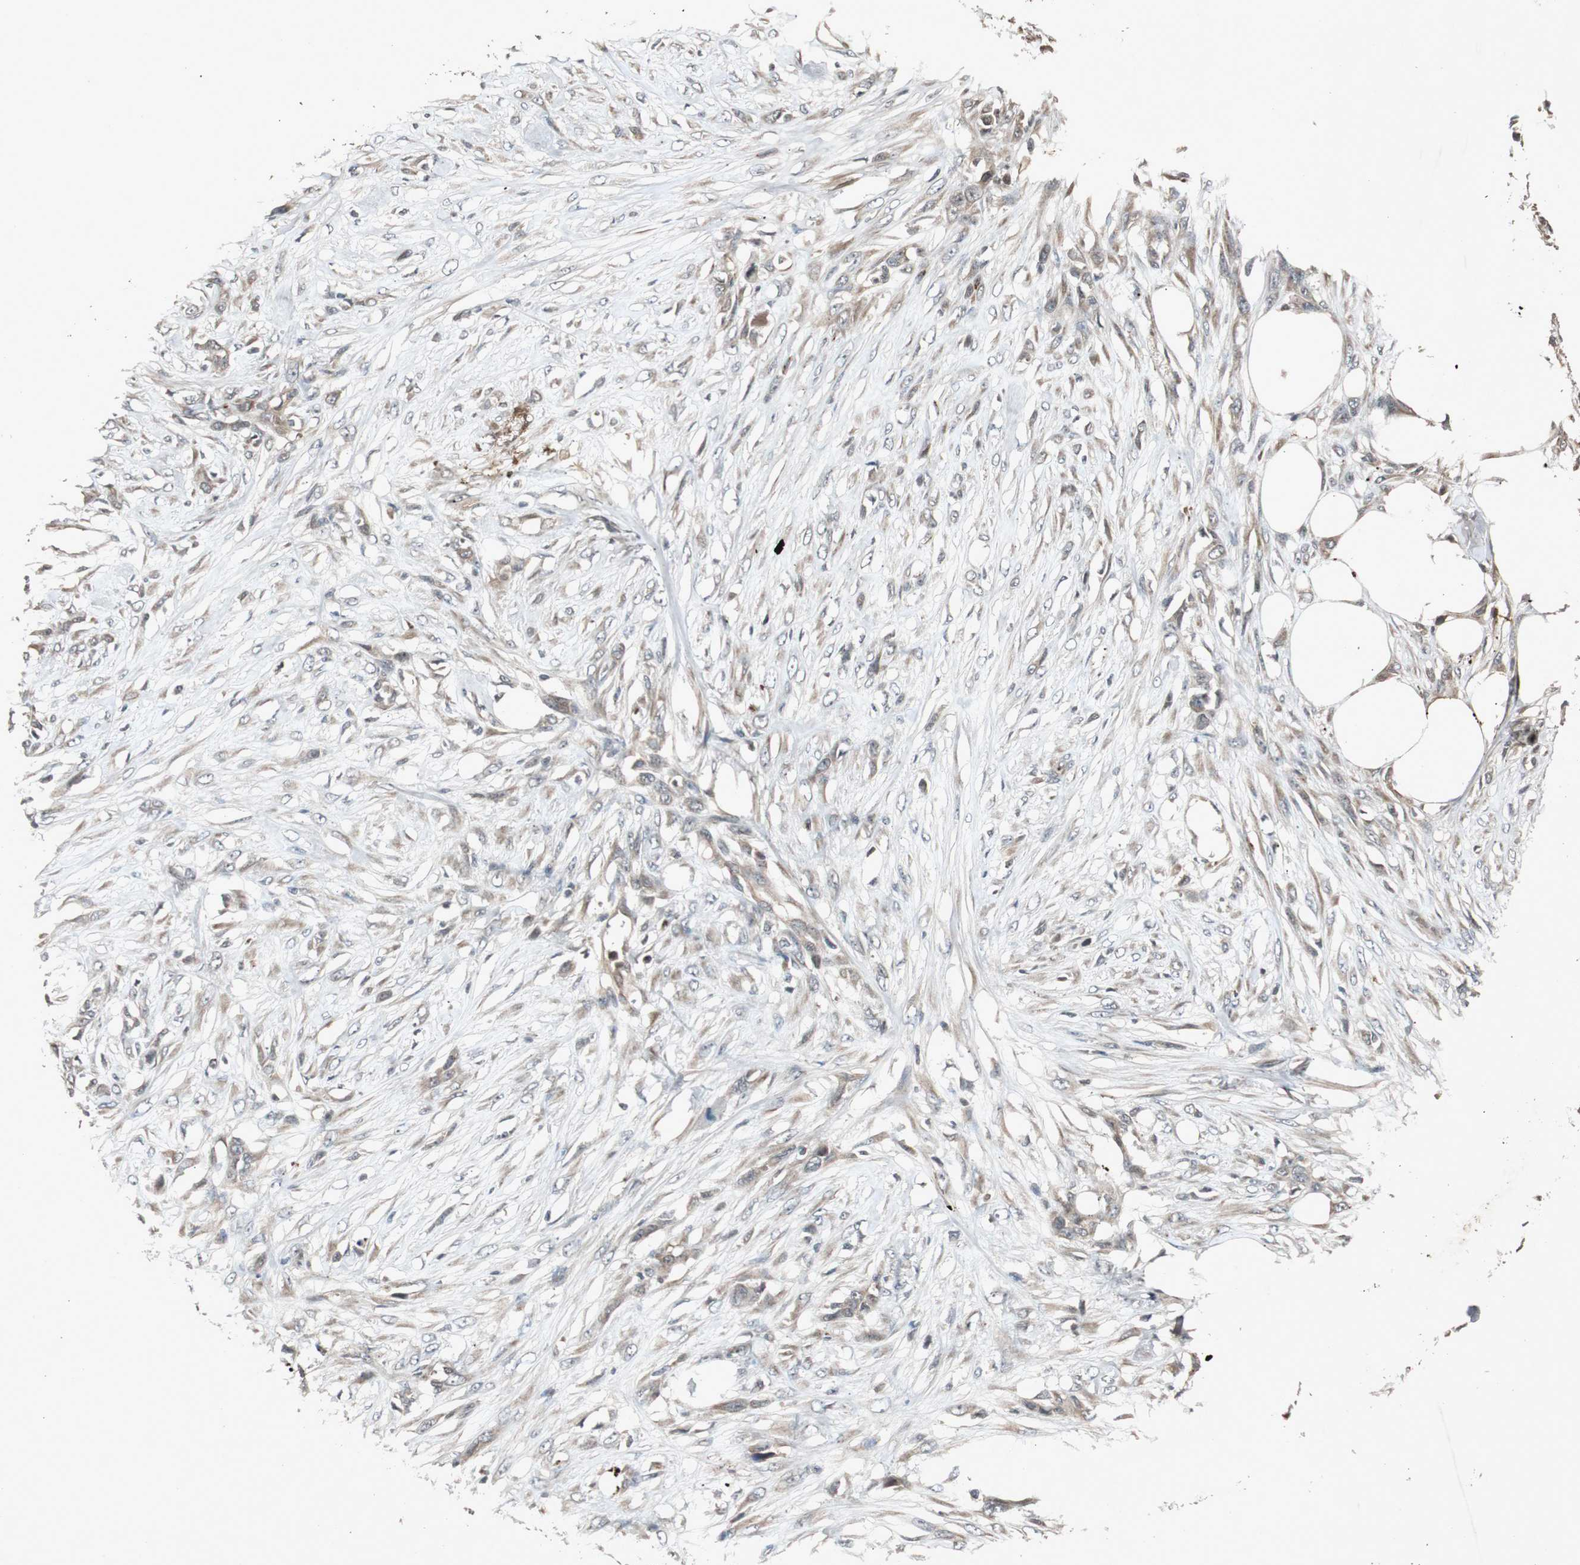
{"staining": {"intensity": "weak", "quantity": ">75%", "location": "cytoplasmic/membranous"}, "tissue": "skin cancer", "cell_type": "Tumor cells", "image_type": "cancer", "snomed": [{"axis": "morphology", "description": "Normal tissue, NOS"}, {"axis": "morphology", "description": "Squamous cell carcinoma, NOS"}, {"axis": "topography", "description": "Skin"}], "caption": "This is a histology image of immunohistochemistry (IHC) staining of squamous cell carcinoma (skin), which shows weak expression in the cytoplasmic/membranous of tumor cells.", "gene": "SLIT2", "patient": {"sex": "female", "age": 59}}